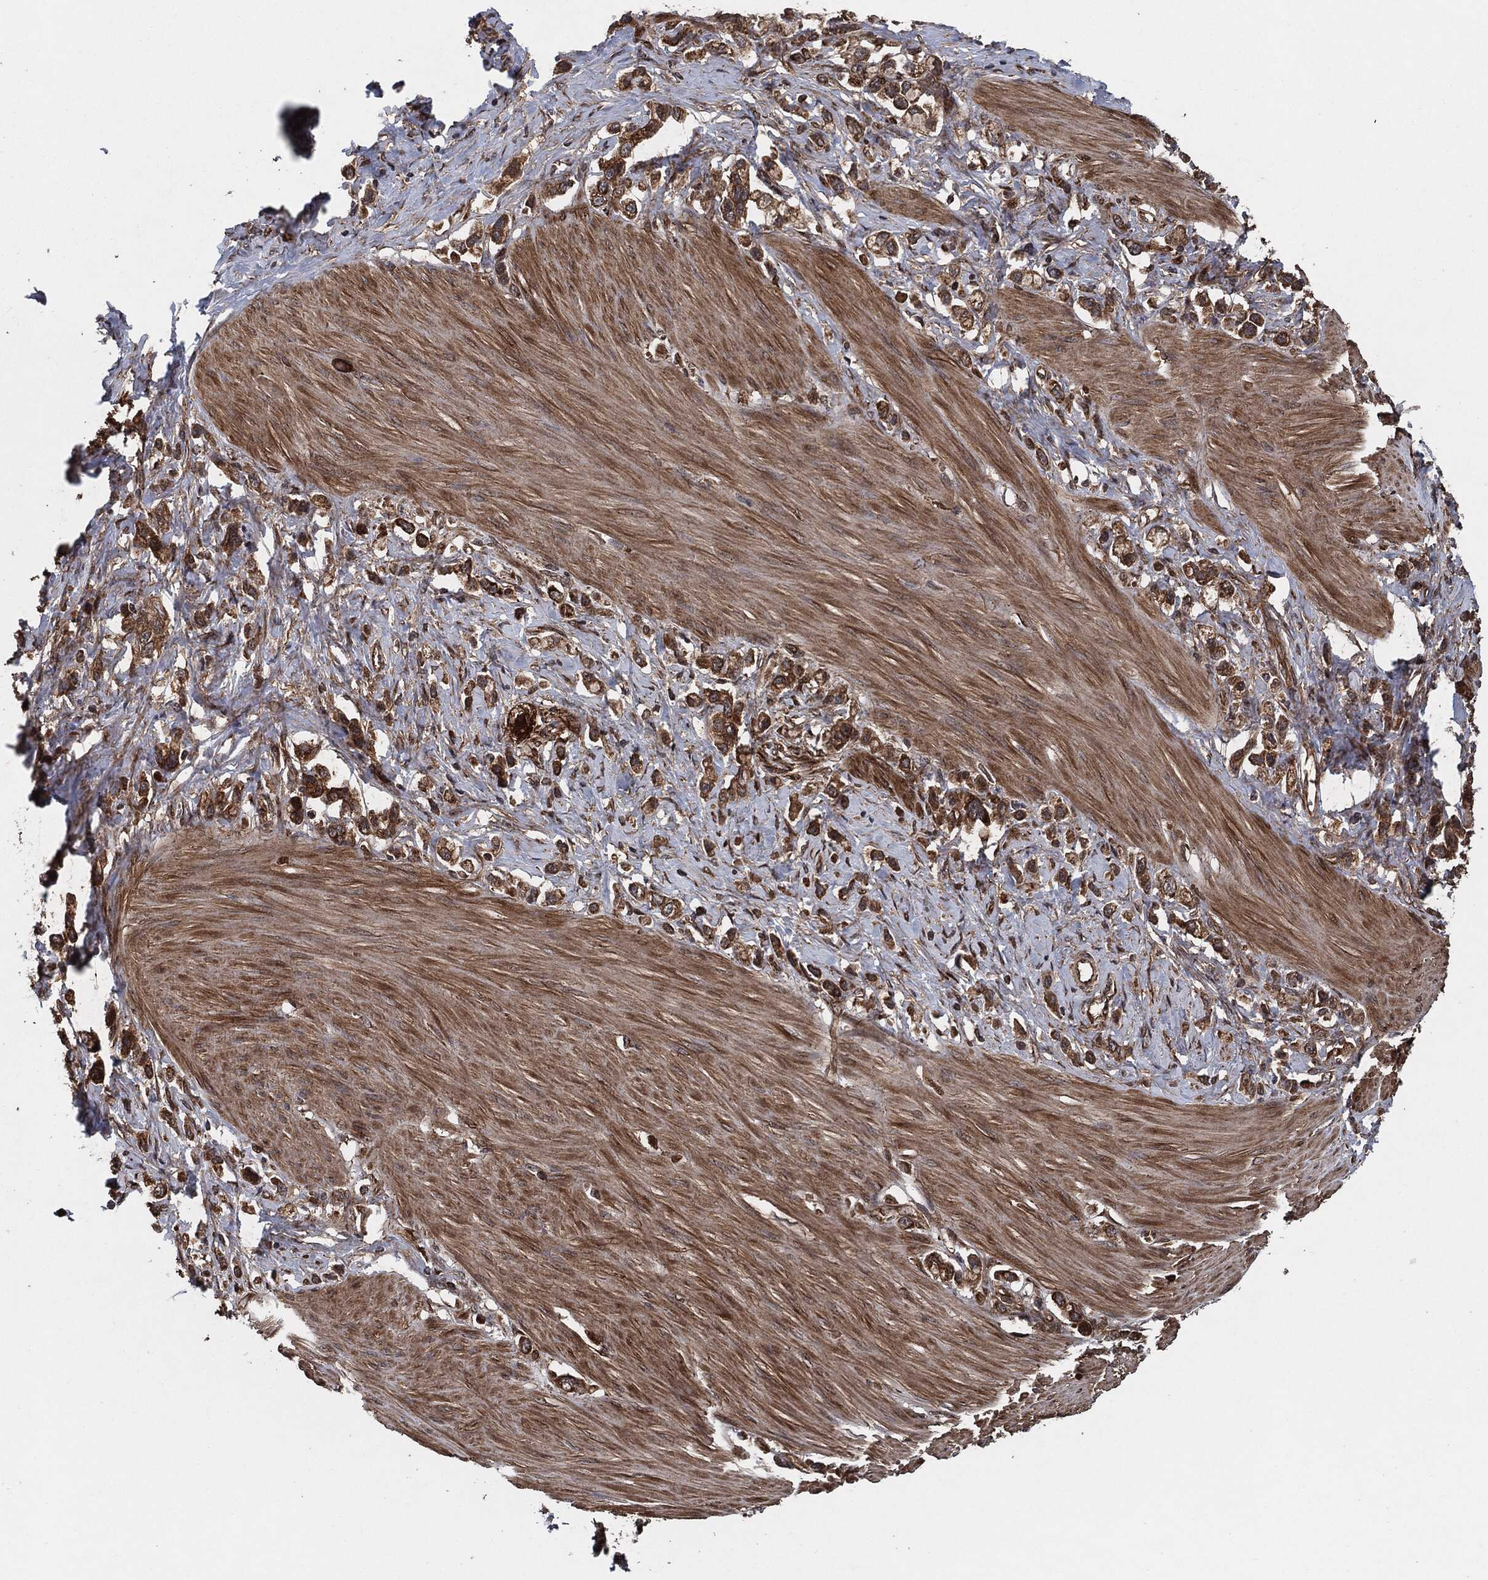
{"staining": {"intensity": "strong", "quantity": ">75%", "location": "cytoplasmic/membranous"}, "tissue": "stomach cancer", "cell_type": "Tumor cells", "image_type": "cancer", "snomed": [{"axis": "morphology", "description": "Normal tissue, NOS"}, {"axis": "morphology", "description": "Adenocarcinoma, NOS"}, {"axis": "morphology", "description": "Adenocarcinoma, High grade"}, {"axis": "topography", "description": "Stomach, upper"}, {"axis": "topography", "description": "Stomach"}], "caption": "Protein expression analysis of human stomach cancer (high-grade adenocarcinoma) reveals strong cytoplasmic/membranous positivity in about >75% of tumor cells.", "gene": "BCAR1", "patient": {"sex": "female", "age": 65}}